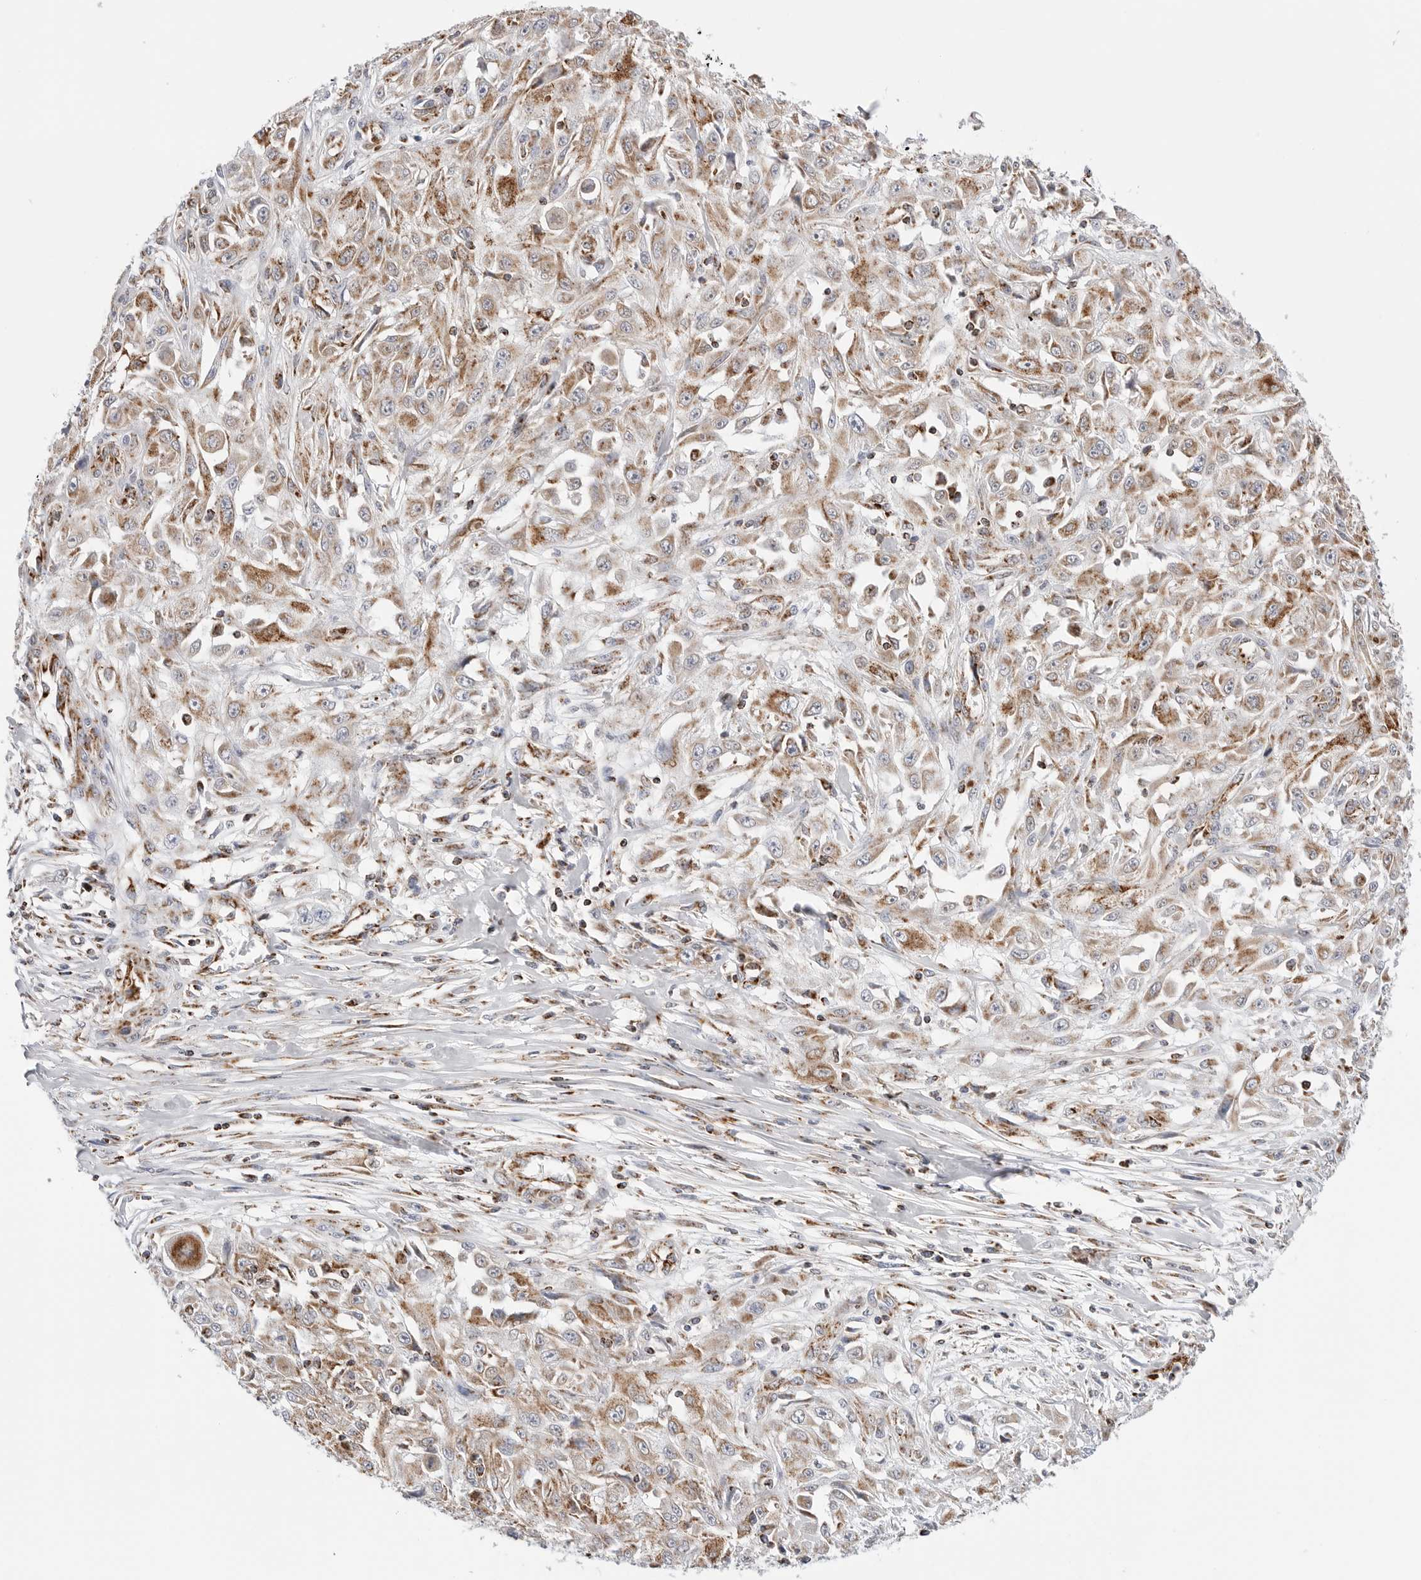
{"staining": {"intensity": "moderate", "quantity": ">75%", "location": "cytoplasmic/membranous"}, "tissue": "skin cancer", "cell_type": "Tumor cells", "image_type": "cancer", "snomed": [{"axis": "morphology", "description": "Squamous cell carcinoma, NOS"}, {"axis": "morphology", "description": "Squamous cell carcinoma, metastatic, NOS"}, {"axis": "topography", "description": "Skin"}, {"axis": "topography", "description": "Lymph node"}], "caption": "Immunohistochemistry of human skin cancer reveals medium levels of moderate cytoplasmic/membranous expression in approximately >75% of tumor cells.", "gene": "ATP5IF1", "patient": {"sex": "male", "age": 75}}